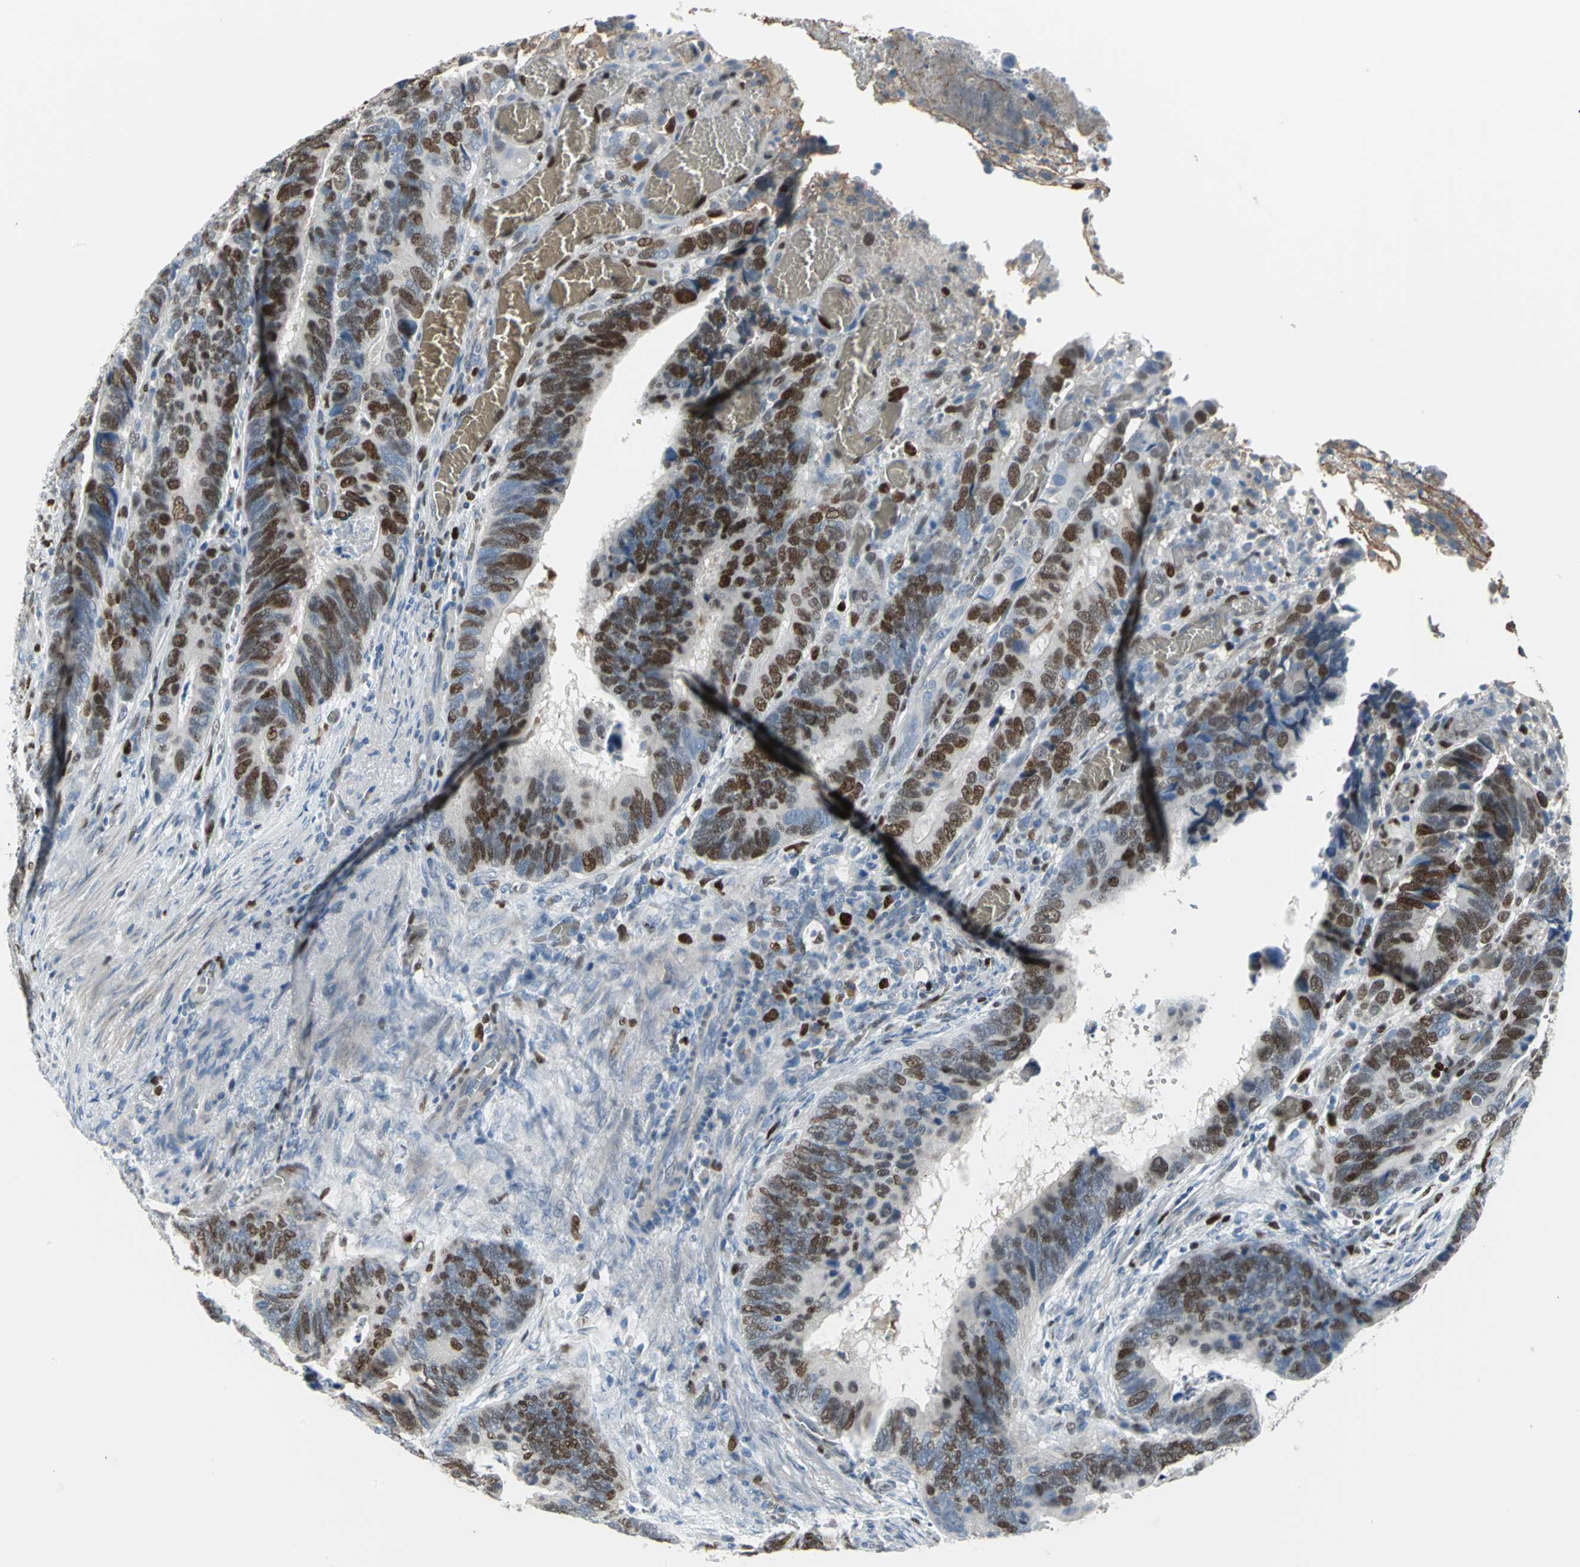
{"staining": {"intensity": "moderate", "quantity": "25%-75%", "location": "nuclear"}, "tissue": "colorectal cancer", "cell_type": "Tumor cells", "image_type": "cancer", "snomed": [{"axis": "morphology", "description": "Adenocarcinoma, NOS"}, {"axis": "topography", "description": "Colon"}], "caption": "Human colorectal cancer stained for a protein (brown) displays moderate nuclear positive expression in about 25%-75% of tumor cells.", "gene": "MCM3", "patient": {"sex": "male", "age": 72}}